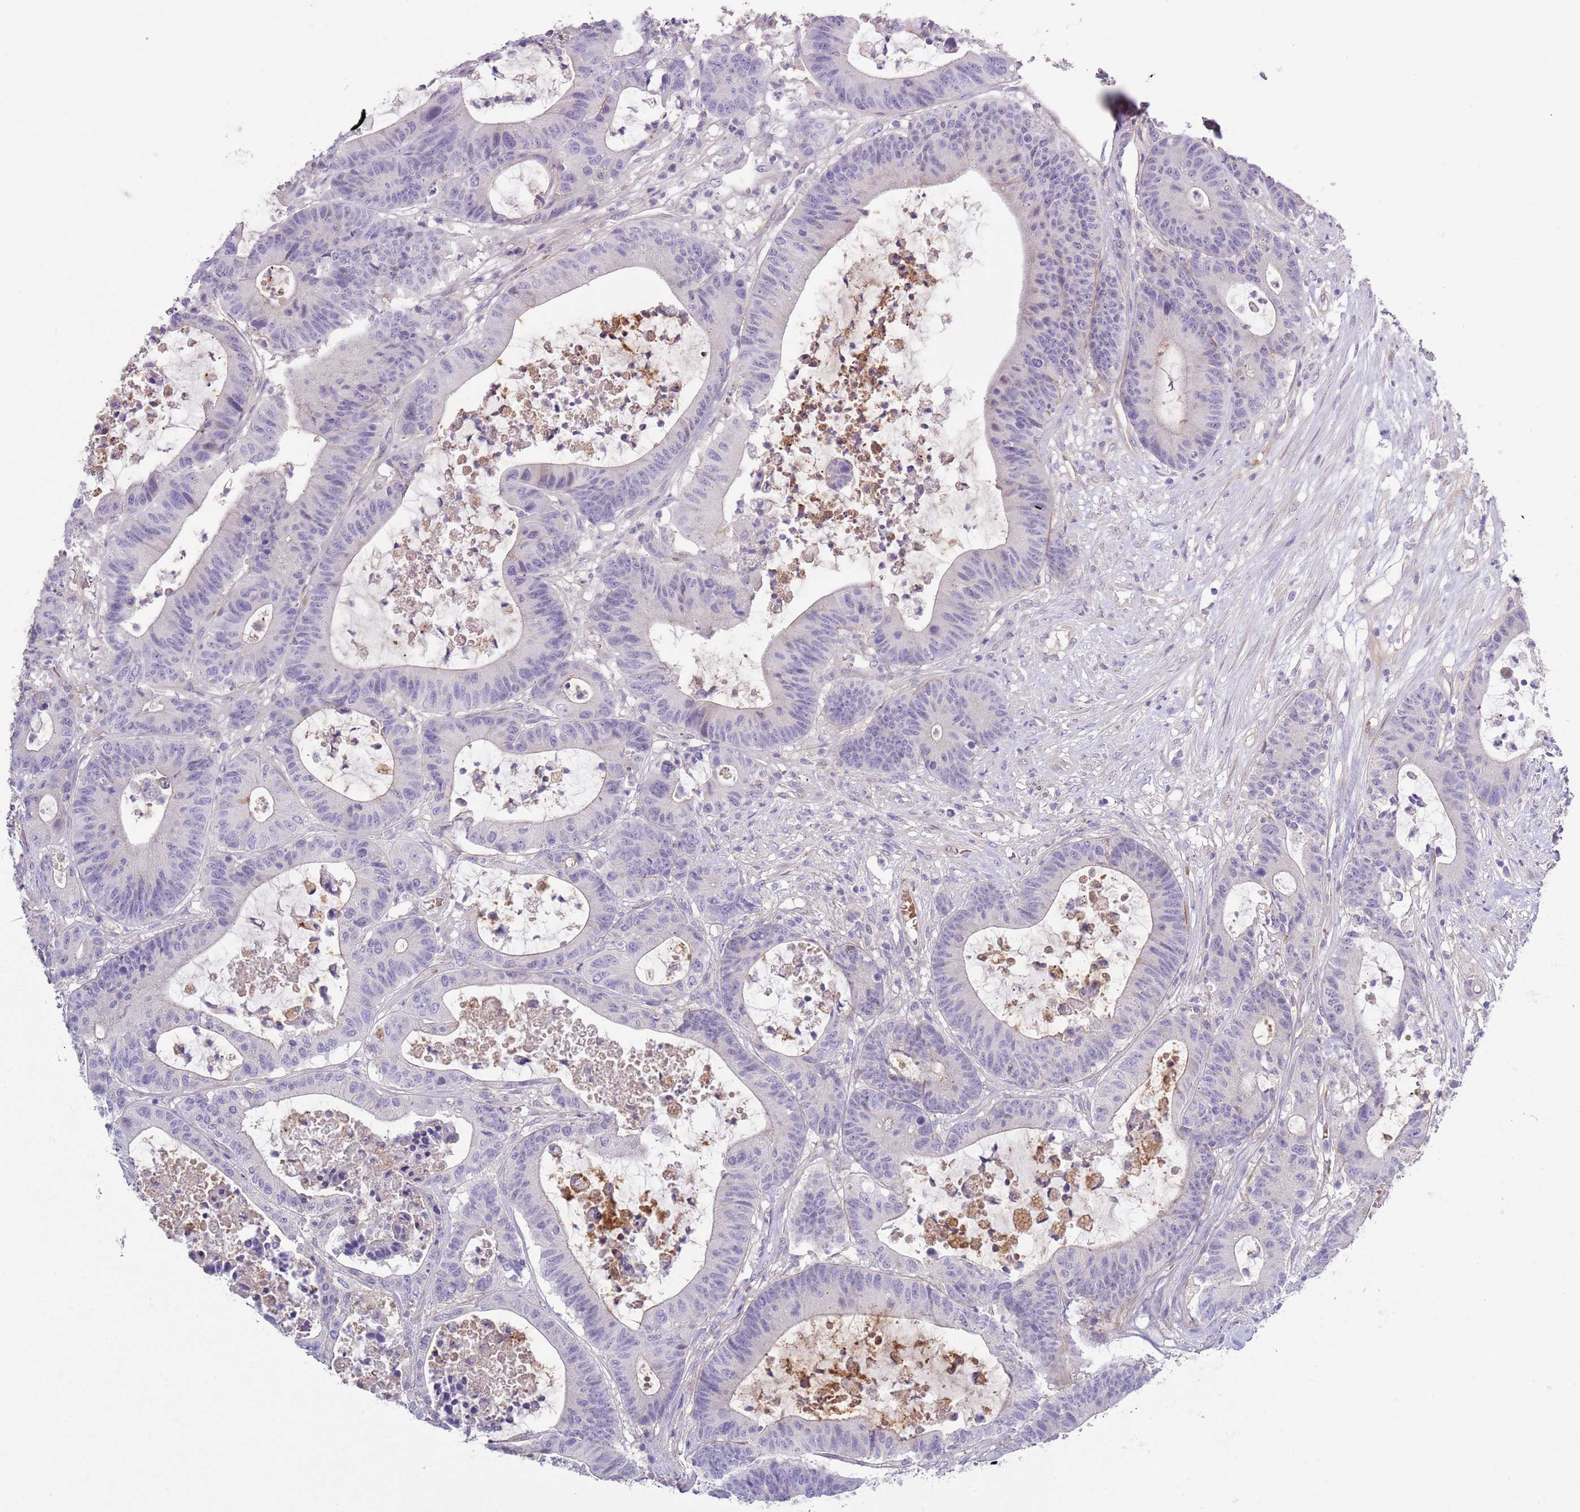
{"staining": {"intensity": "negative", "quantity": "none", "location": "none"}, "tissue": "colorectal cancer", "cell_type": "Tumor cells", "image_type": "cancer", "snomed": [{"axis": "morphology", "description": "Adenocarcinoma, NOS"}, {"axis": "topography", "description": "Colon"}], "caption": "Immunohistochemistry (IHC) image of human colorectal cancer stained for a protein (brown), which exhibits no positivity in tumor cells.", "gene": "TINAGL1", "patient": {"sex": "female", "age": 84}}